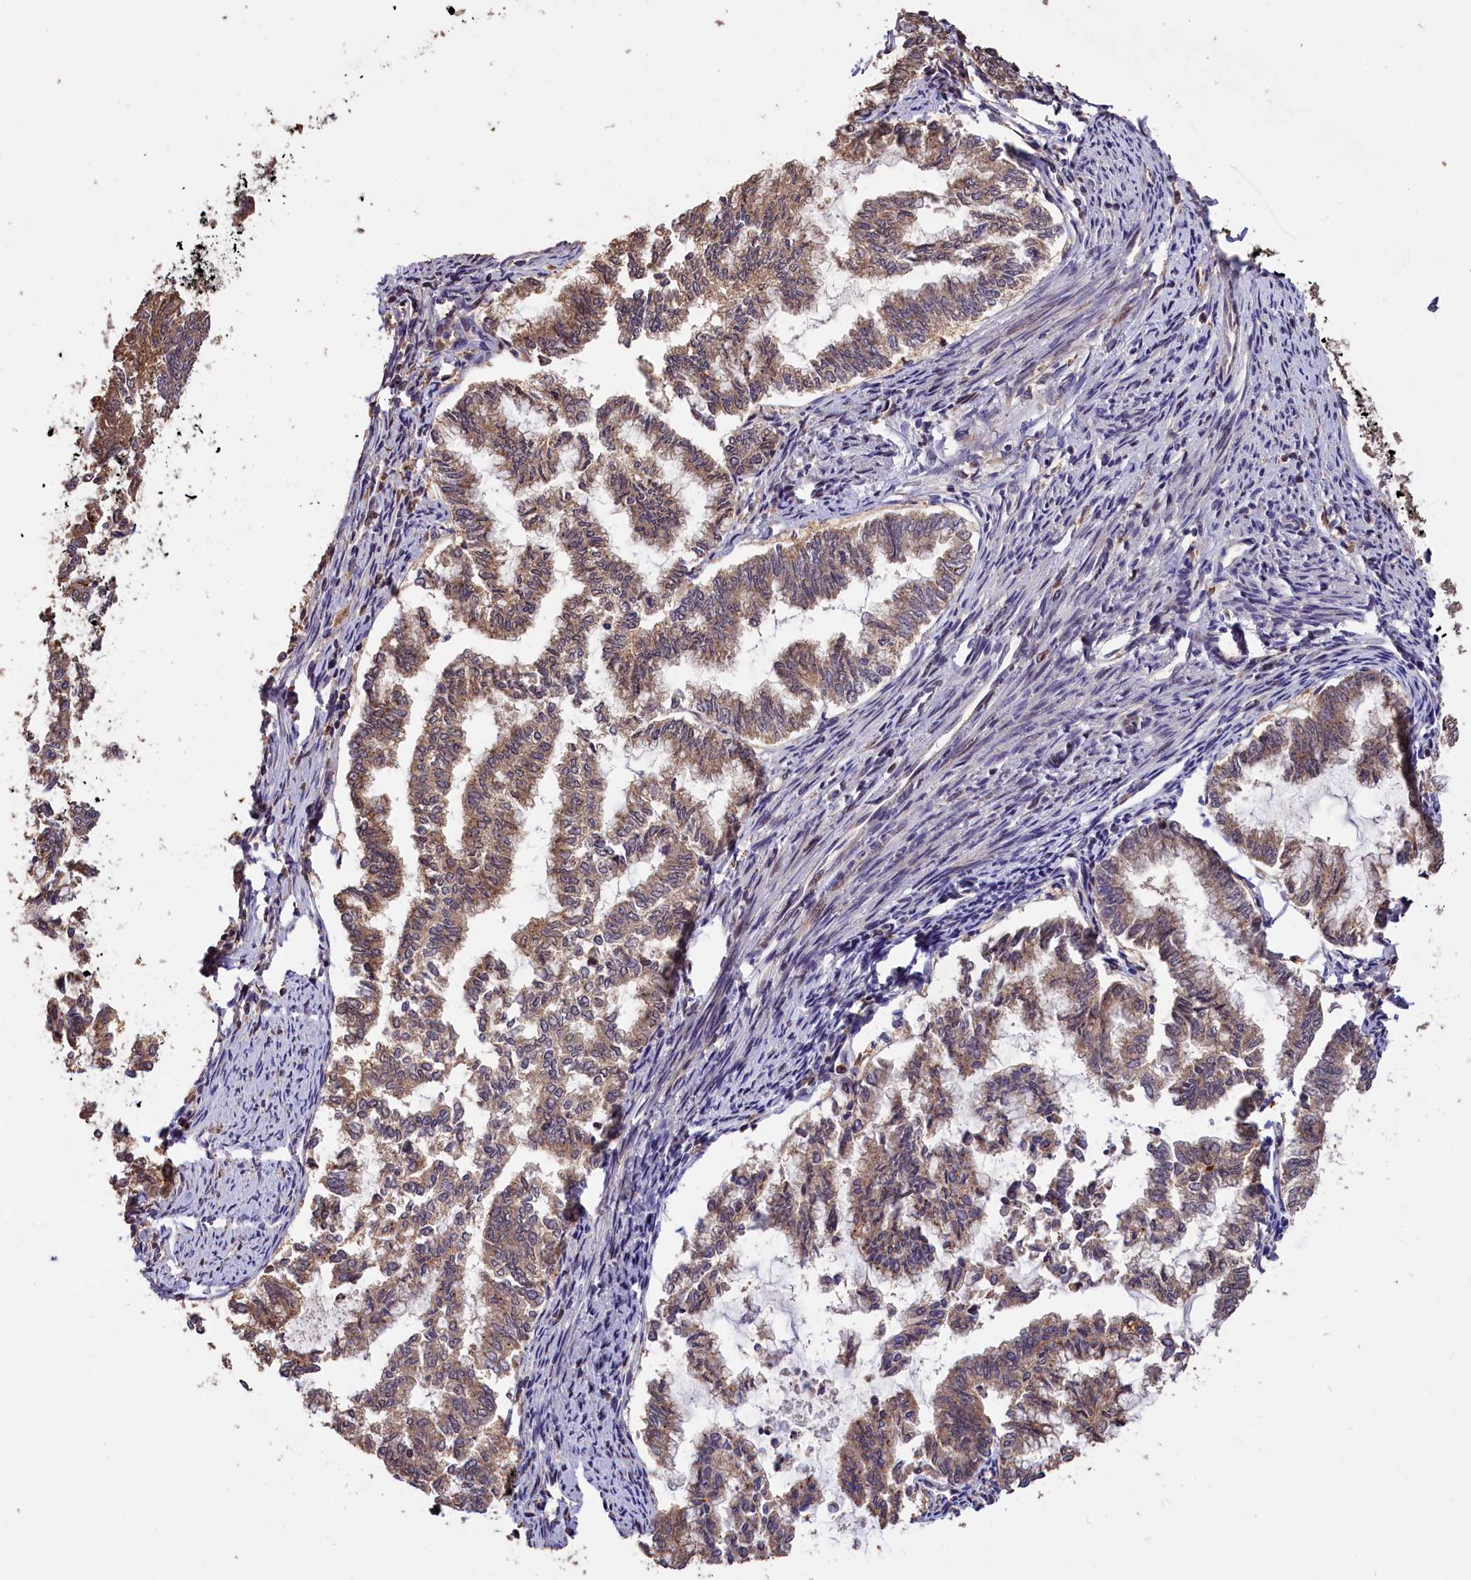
{"staining": {"intensity": "moderate", "quantity": ">75%", "location": "cytoplasmic/membranous"}, "tissue": "endometrial cancer", "cell_type": "Tumor cells", "image_type": "cancer", "snomed": [{"axis": "morphology", "description": "Adenocarcinoma, NOS"}, {"axis": "topography", "description": "Endometrium"}], "caption": "Moderate cytoplasmic/membranous expression is seen in approximately >75% of tumor cells in endometrial cancer.", "gene": "PHAF1", "patient": {"sex": "female", "age": 79}}